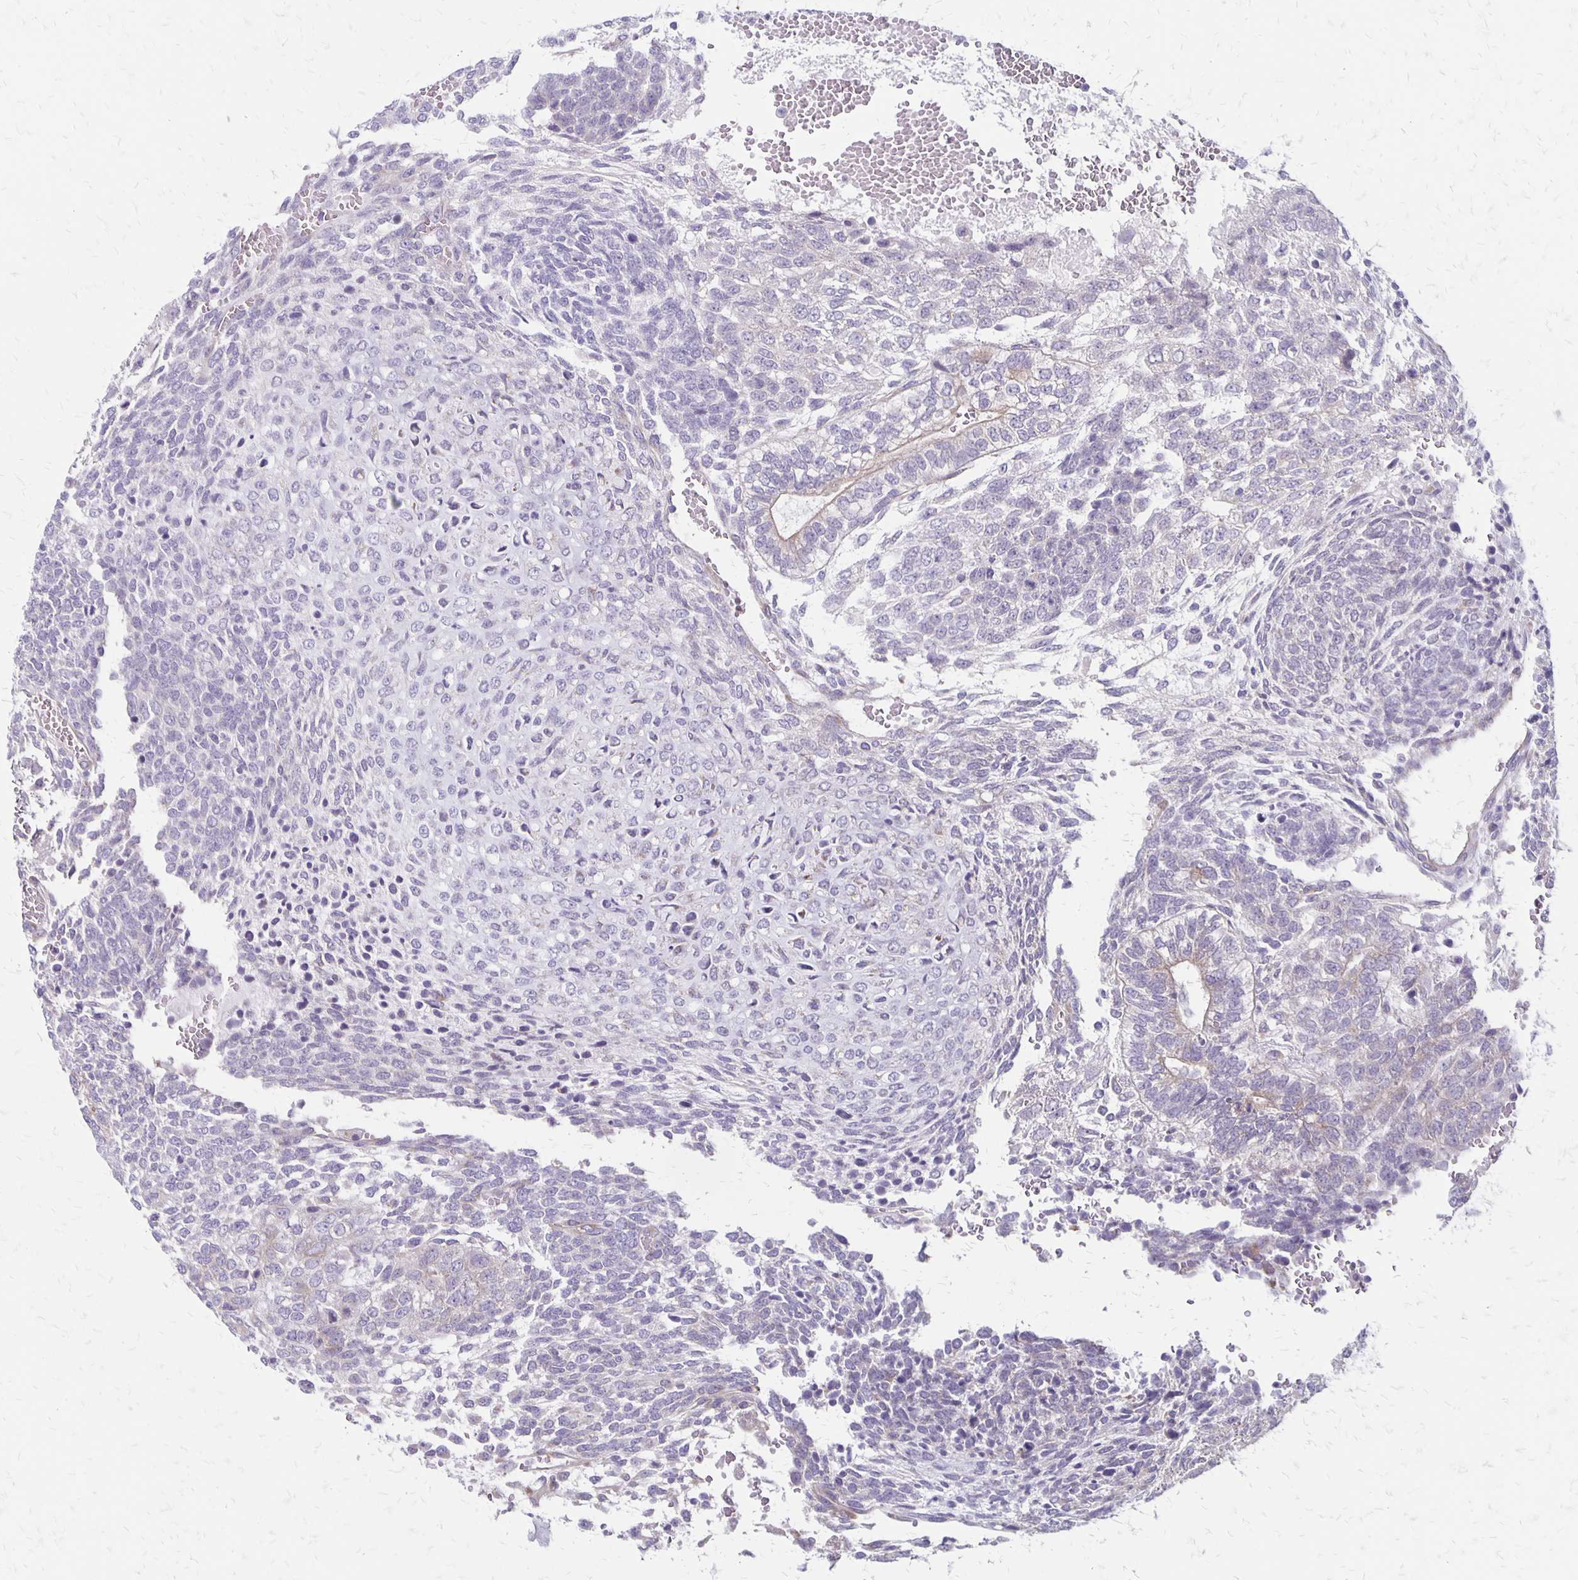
{"staining": {"intensity": "negative", "quantity": "none", "location": "none"}, "tissue": "testis cancer", "cell_type": "Tumor cells", "image_type": "cancer", "snomed": [{"axis": "morphology", "description": "Normal tissue, NOS"}, {"axis": "morphology", "description": "Carcinoma, Embryonal, NOS"}, {"axis": "topography", "description": "Testis"}, {"axis": "topography", "description": "Epididymis"}], "caption": "Immunohistochemistry of testis cancer (embryonal carcinoma) exhibits no positivity in tumor cells.", "gene": "HOMER1", "patient": {"sex": "male", "age": 23}}